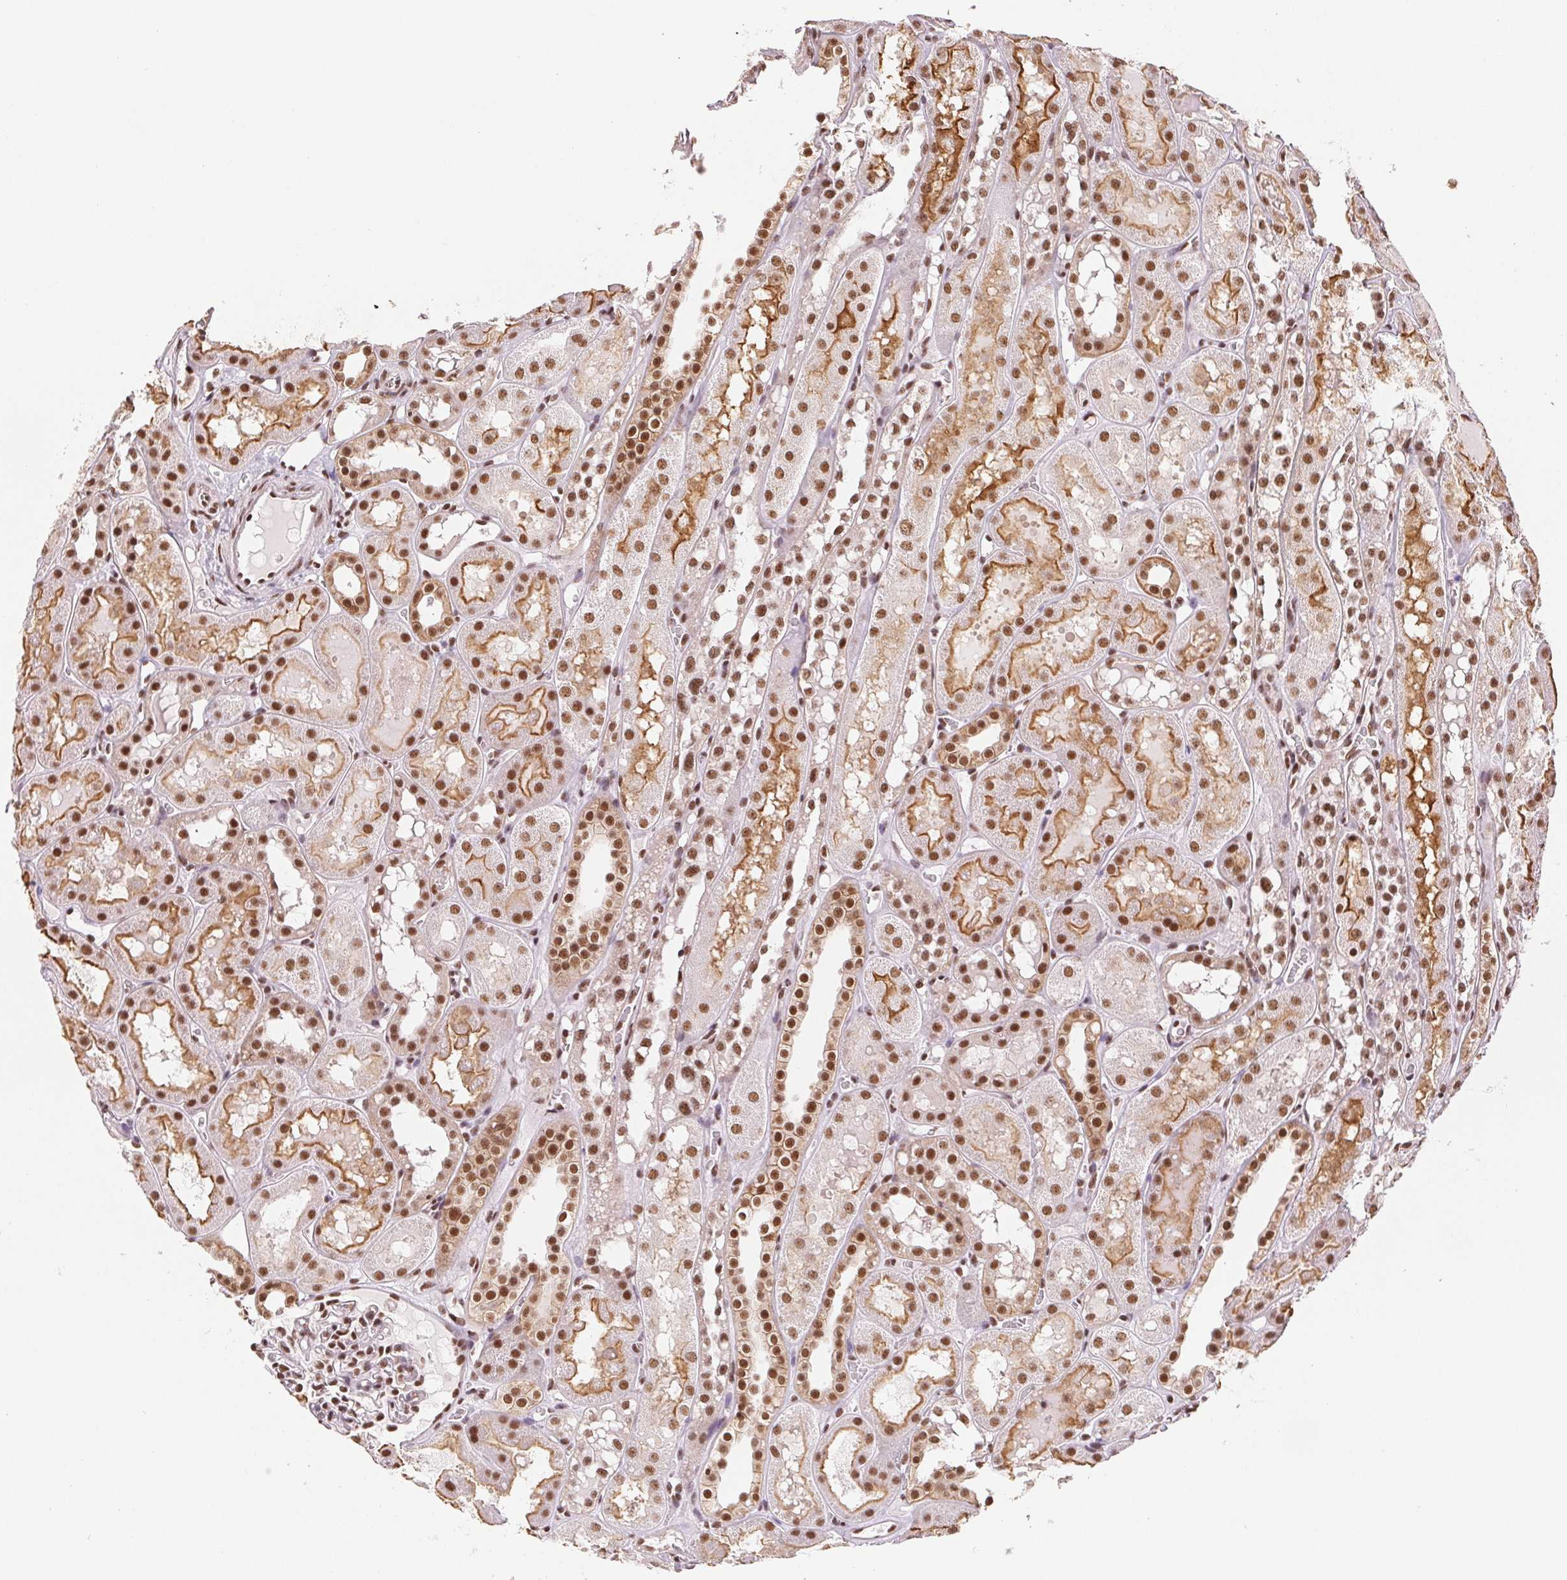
{"staining": {"intensity": "moderate", "quantity": ">75%", "location": "nuclear"}, "tissue": "kidney", "cell_type": "Cells in glomeruli", "image_type": "normal", "snomed": [{"axis": "morphology", "description": "Normal tissue, NOS"}, {"axis": "topography", "description": "Kidney"}, {"axis": "topography", "description": "Urinary bladder"}], "caption": "Protein analysis of unremarkable kidney exhibits moderate nuclear expression in approximately >75% of cells in glomeruli.", "gene": "IK", "patient": {"sex": "male", "age": 16}}